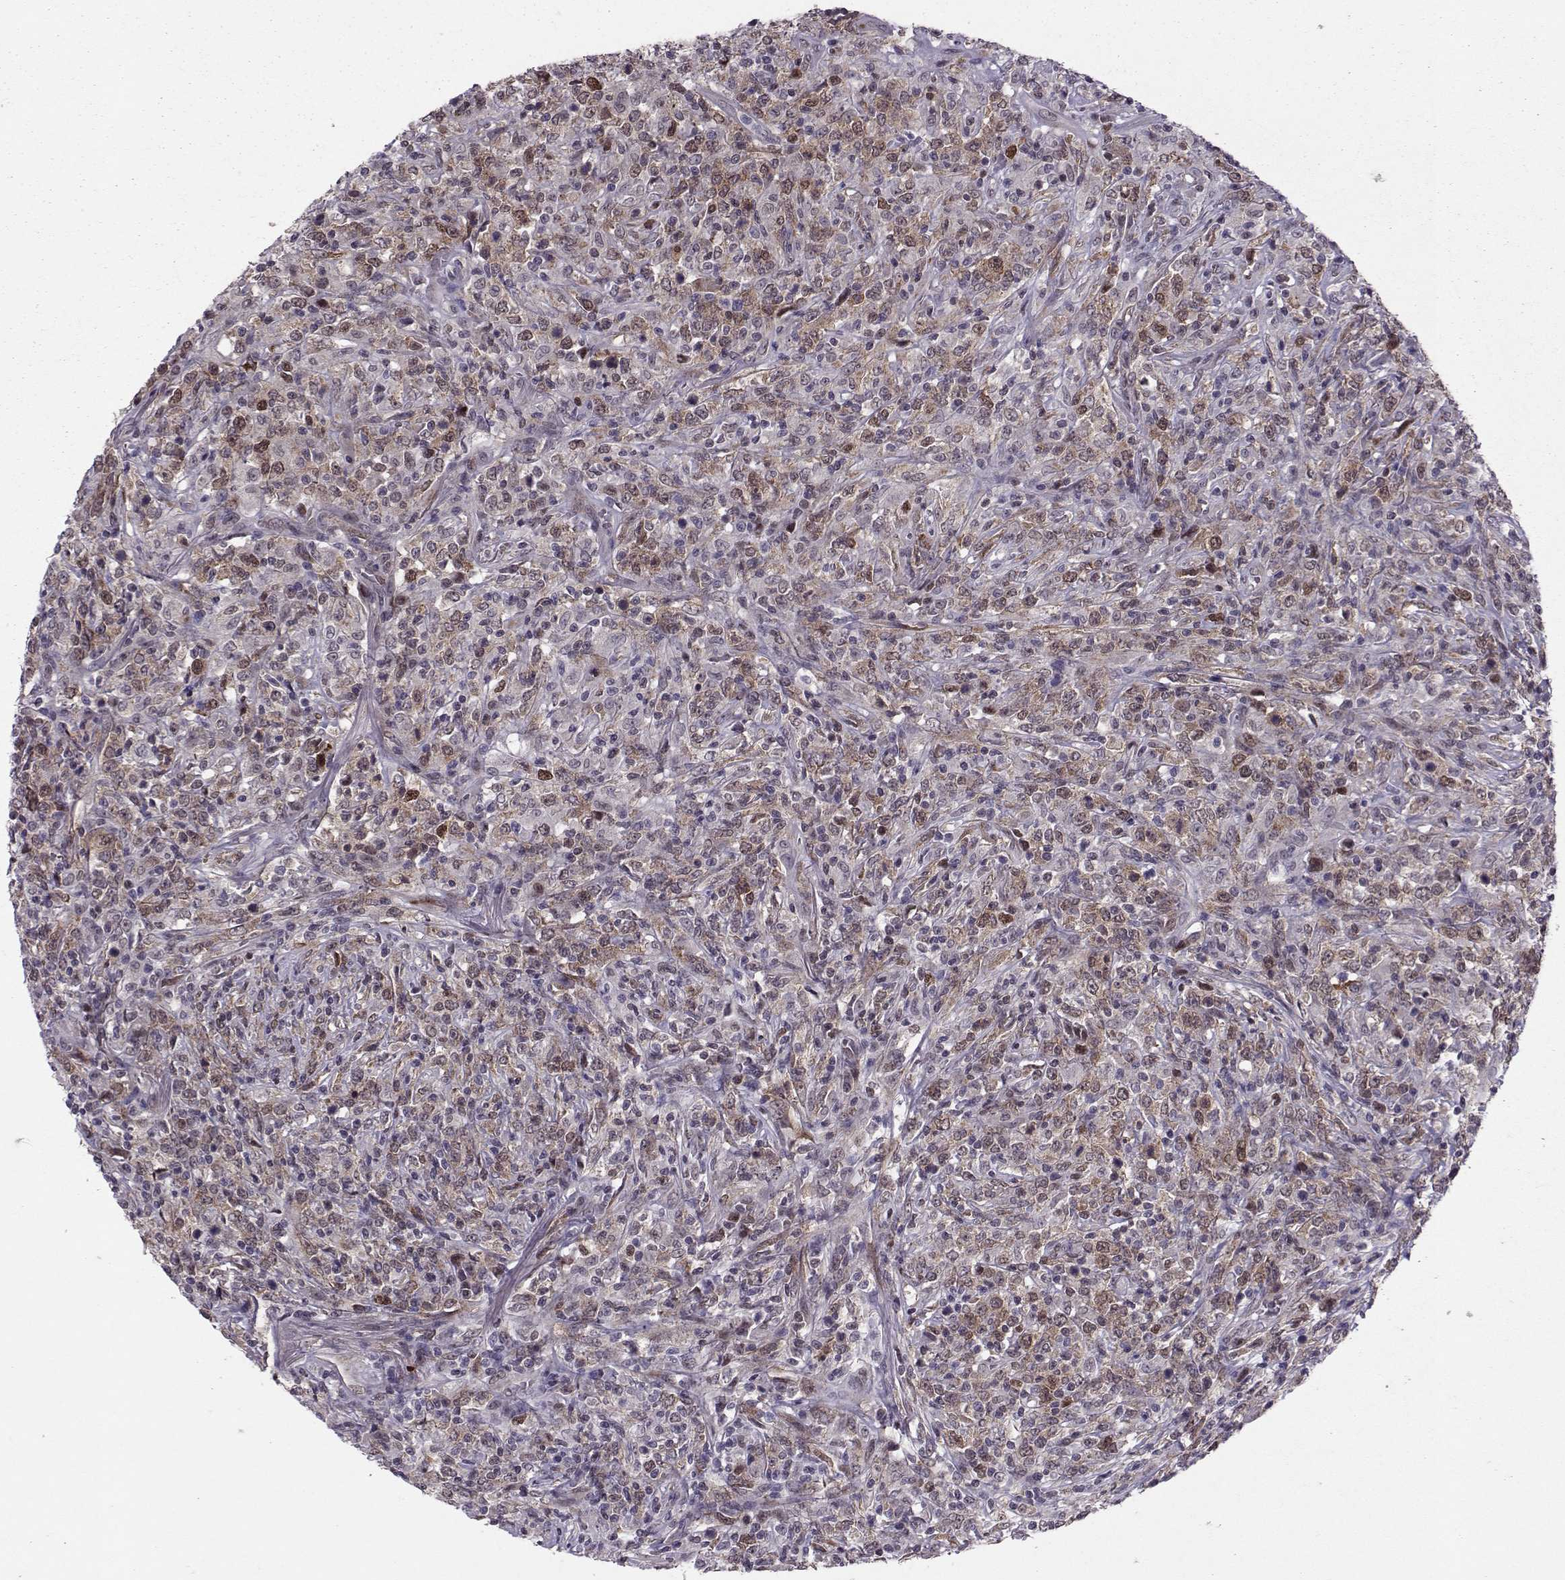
{"staining": {"intensity": "moderate", "quantity": "<25%", "location": "cytoplasmic/membranous"}, "tissue": "lymphoma", "cell_type": "Tumor cells", "image_type": "cancer", "snomed": [{"axis": "morphology", "description": "Malignant lymphoma, non-Hodgkin's type, High grade"}, {"axis": "topography", "description": "Lung"}], "caption": "High-magnification brightfield microscopy of high-grade malignant lymphoma, non-Hodgkin's type stained with DAB (3,3'-diaminobenzidine) (brown) and counterstained with hematoxylin (blue). tumor cells exhibit moderate cytoplasmic/membranous staining is present in about<25% of cells. Nuclei are stained in blue.", "gene": "CDK4", "patient": {"sex": "male", "age": 79}}